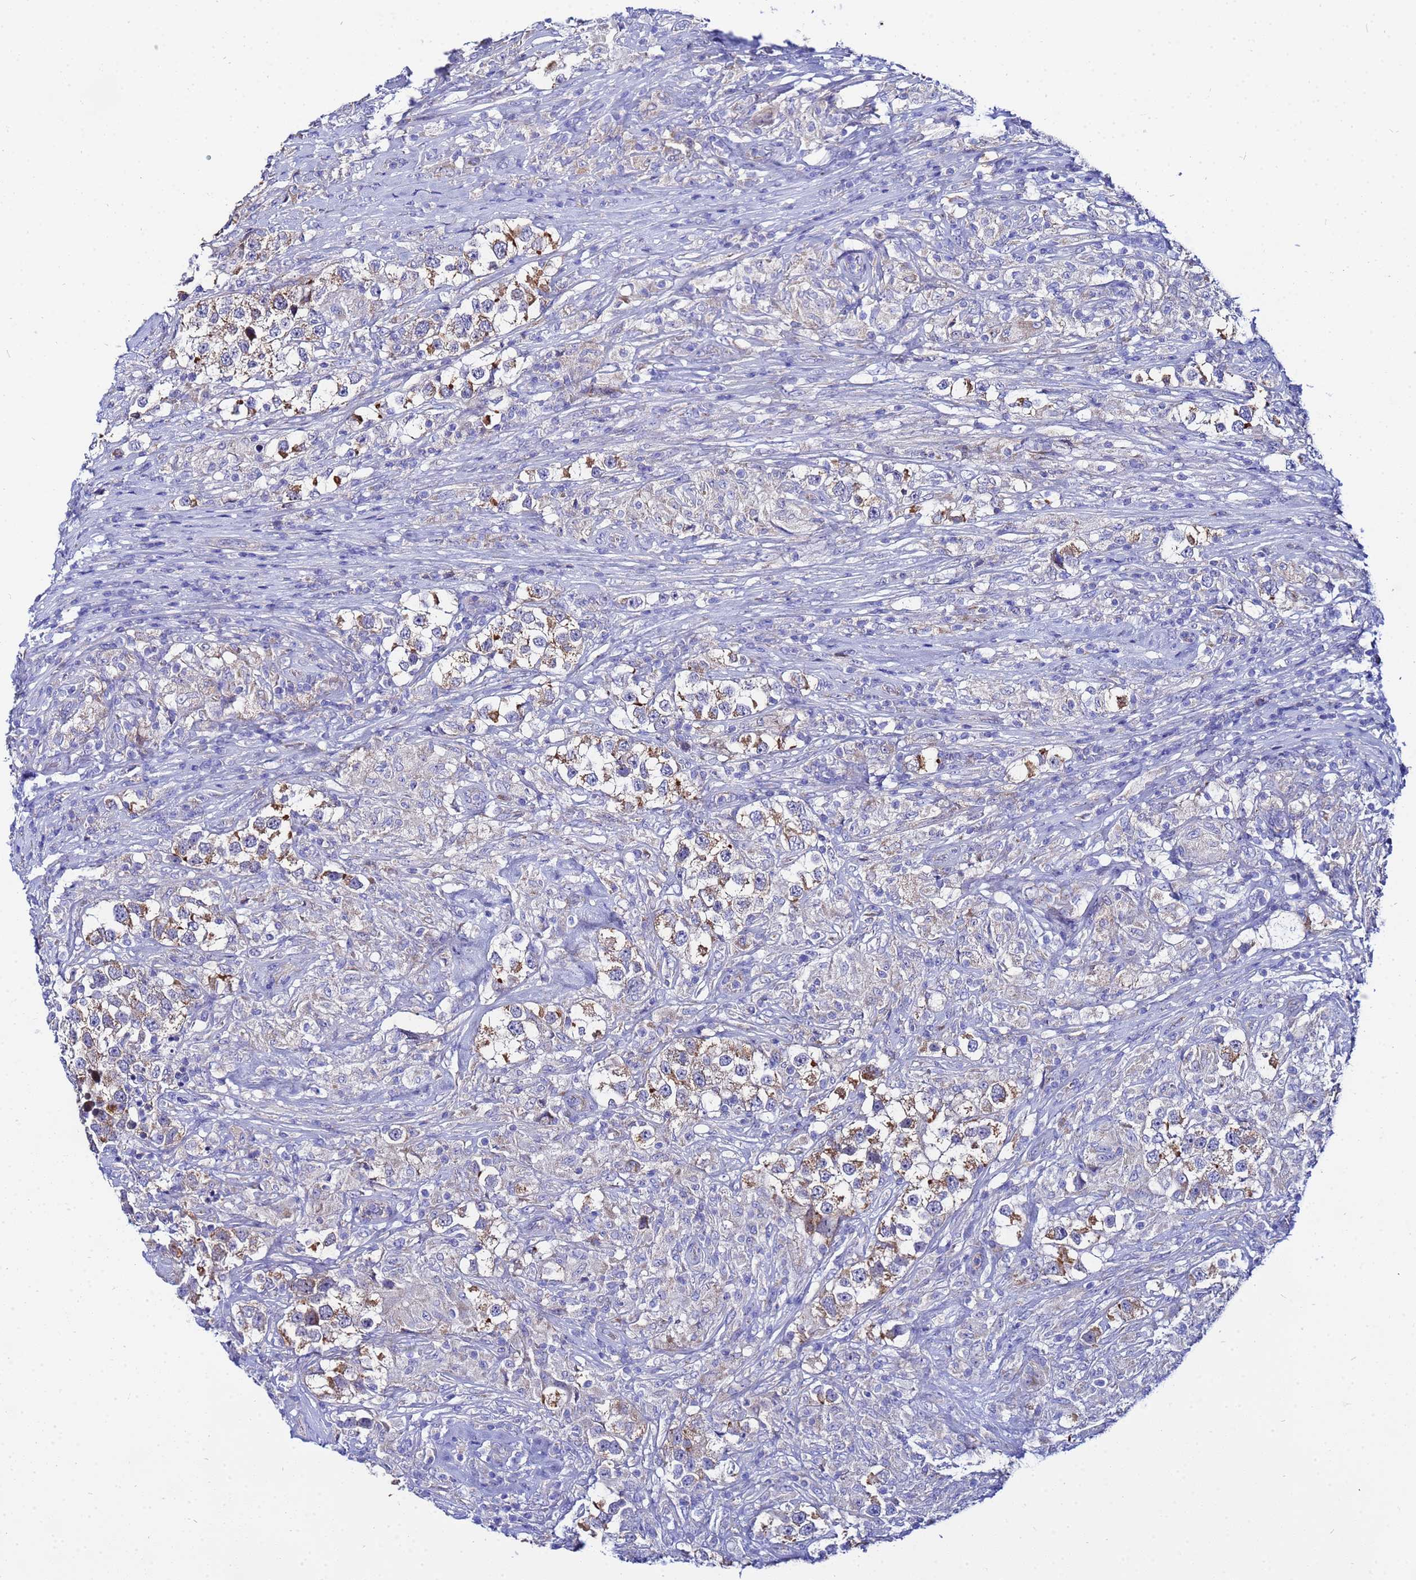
{"staining": {"intensity": "moderate", "quantity": ">75%", "location": "cytoplasmic/membranous"}, "tissue": "testis cancer", "cell_type": "Tumor cells", "image_type": "cancer", "snomed": [{"axis": "morphology", "description": "Seminoma, NOS"}, {"axis": "topography", "description": "Testis"}], "caption": "Testis cancer (seminoma) was stained to show a protein in brown. There is medium levels of moderate cytoplasmic/membranous positivity in approximately >75% of tumor cells.", "gene": "FAHD2A", "patient": {"sex": "male", "age": 46}}